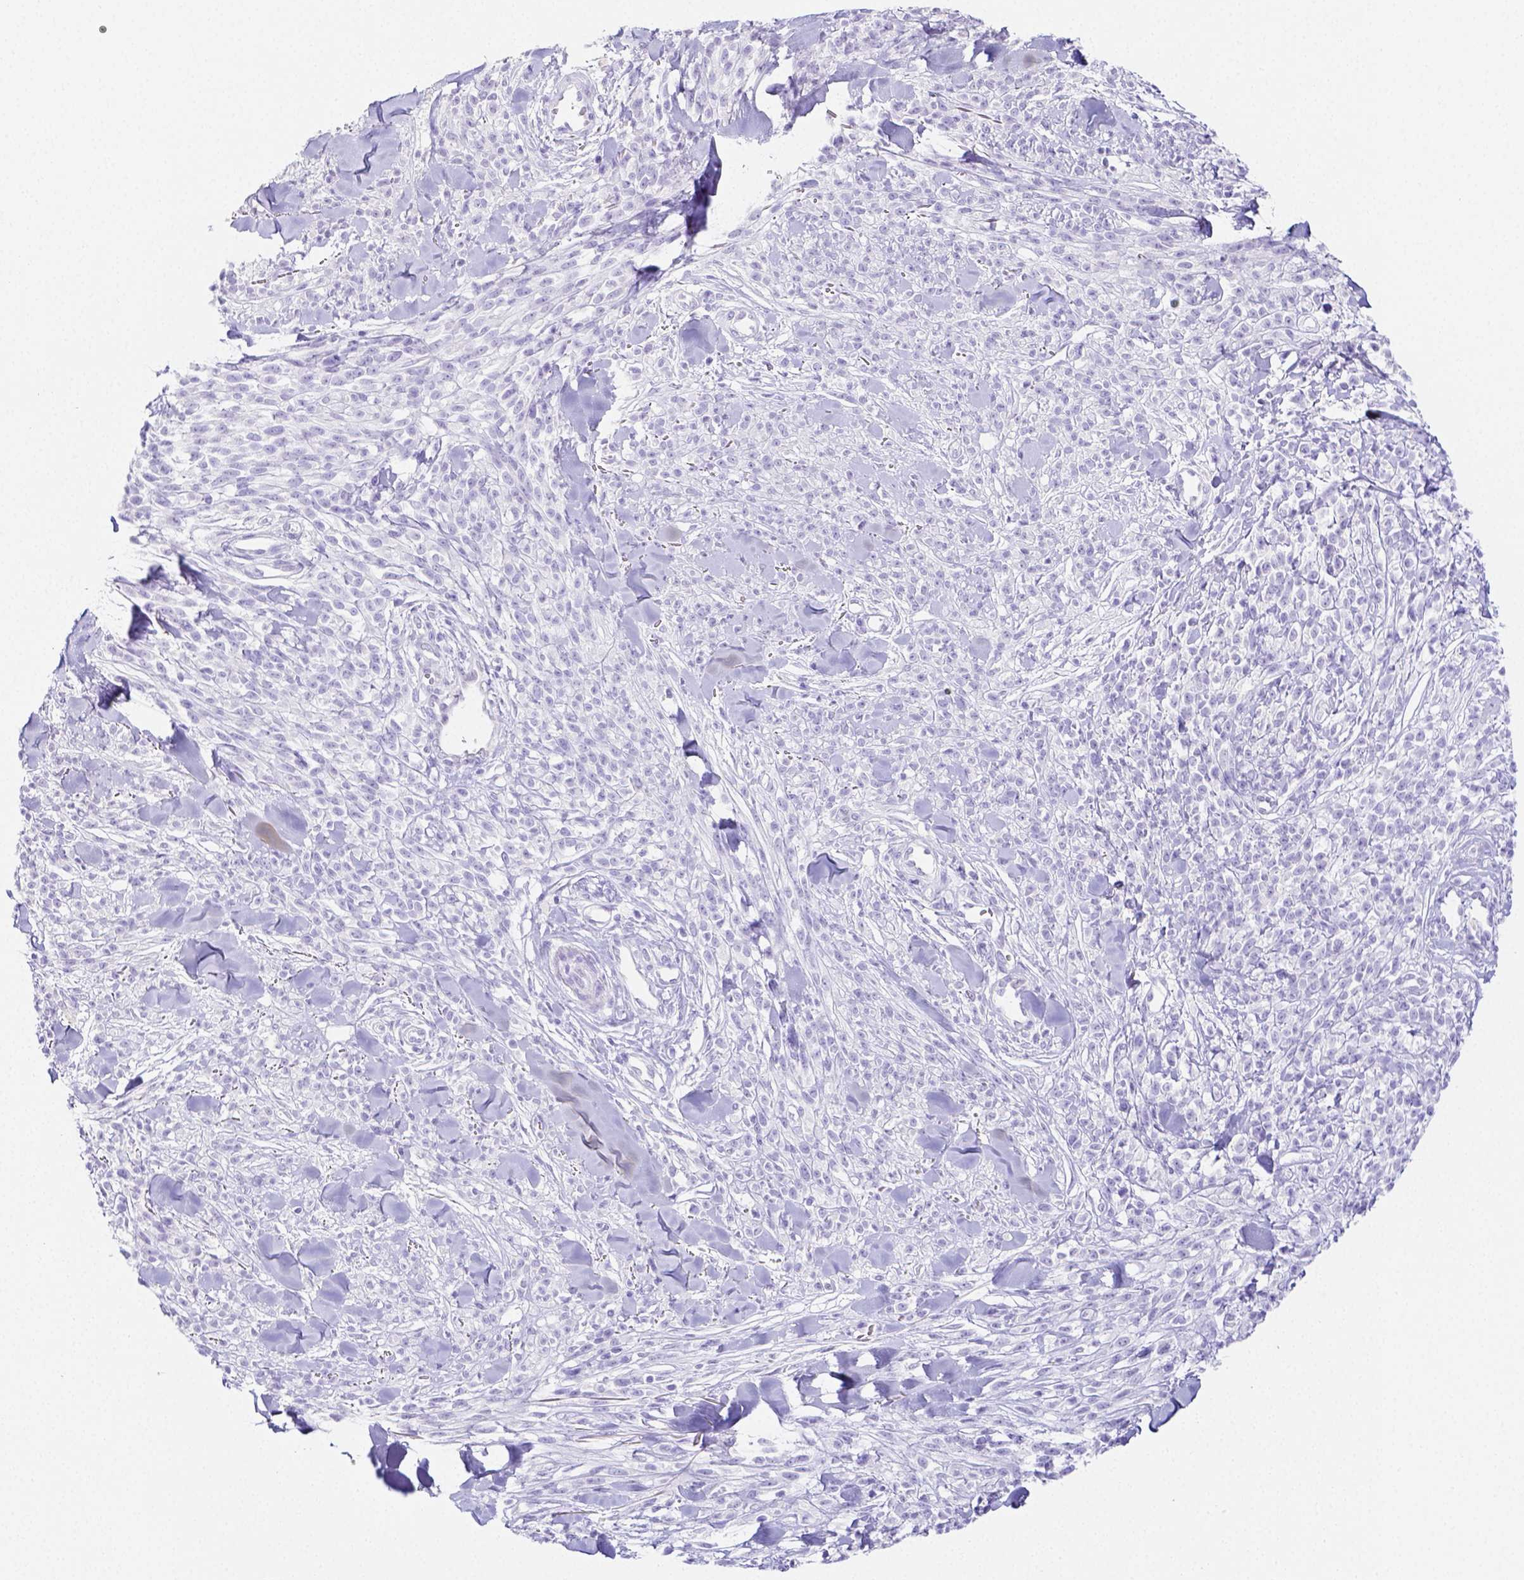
{"staining": {"intensity": "negative", "quantity": "none", "location": "none"}, "tissue": "melanoma", "cell_type": "Tumor cells", "image_type": "cancer", "snomed": [{"axis": "morphology", "description": "Malignant melanoma, NOS"}, {"axis": "topography", "description": "Skin"}, {"axis": "topography", "description": "Skin of trunk"}], "caption": "High magnification brightfield microscopy of malignant melanoma stained with DAB (3,3'-diaminobenzidine) (brown) and counterstained with hematoxylin (blue): tumor cells show no significant staining.", "gene": "ARHGAP36", "patient": {"sex": "male", "age": 74}}